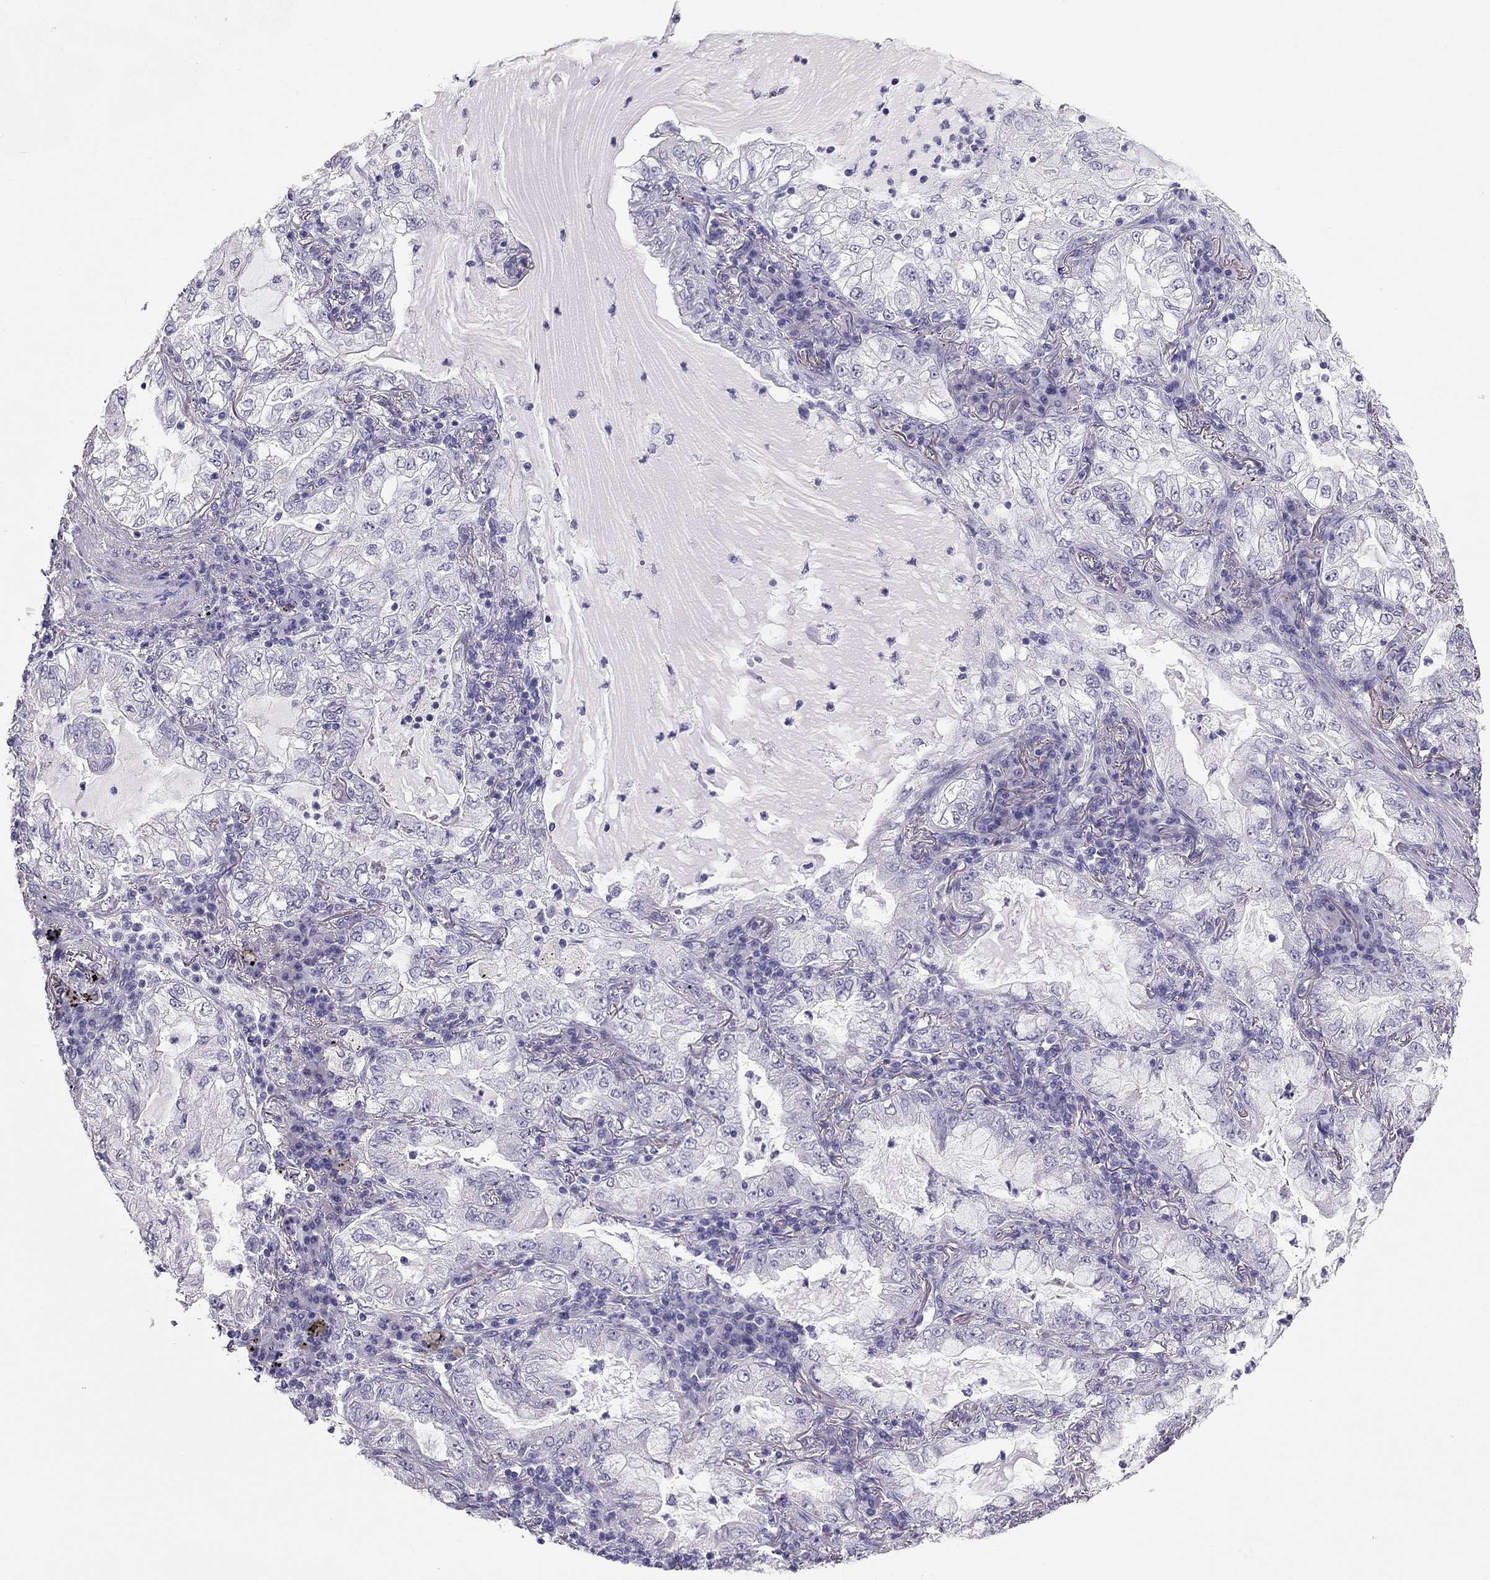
{"staining": {"intensity": "negative", "quantity": "none", "location": "none"}, "tissue": "lung cancer", "cell_type": "Tumor cells", "image_type": "cancer", "snomed": [{"axis": "morphology", "description": "Adenocarcinoma, NOS"}, {"axis": "topography", "description": "Lung"}], "caption": "High power microscopy histopathology image of an IHC histopathology image of lung adenocarcinoma, revealing no significant staining in tumor cells. (IHC, brightfield microscopy, high magnification).", "gene": "PDE6A", "patient": {"sex": "female", "age": 73}}